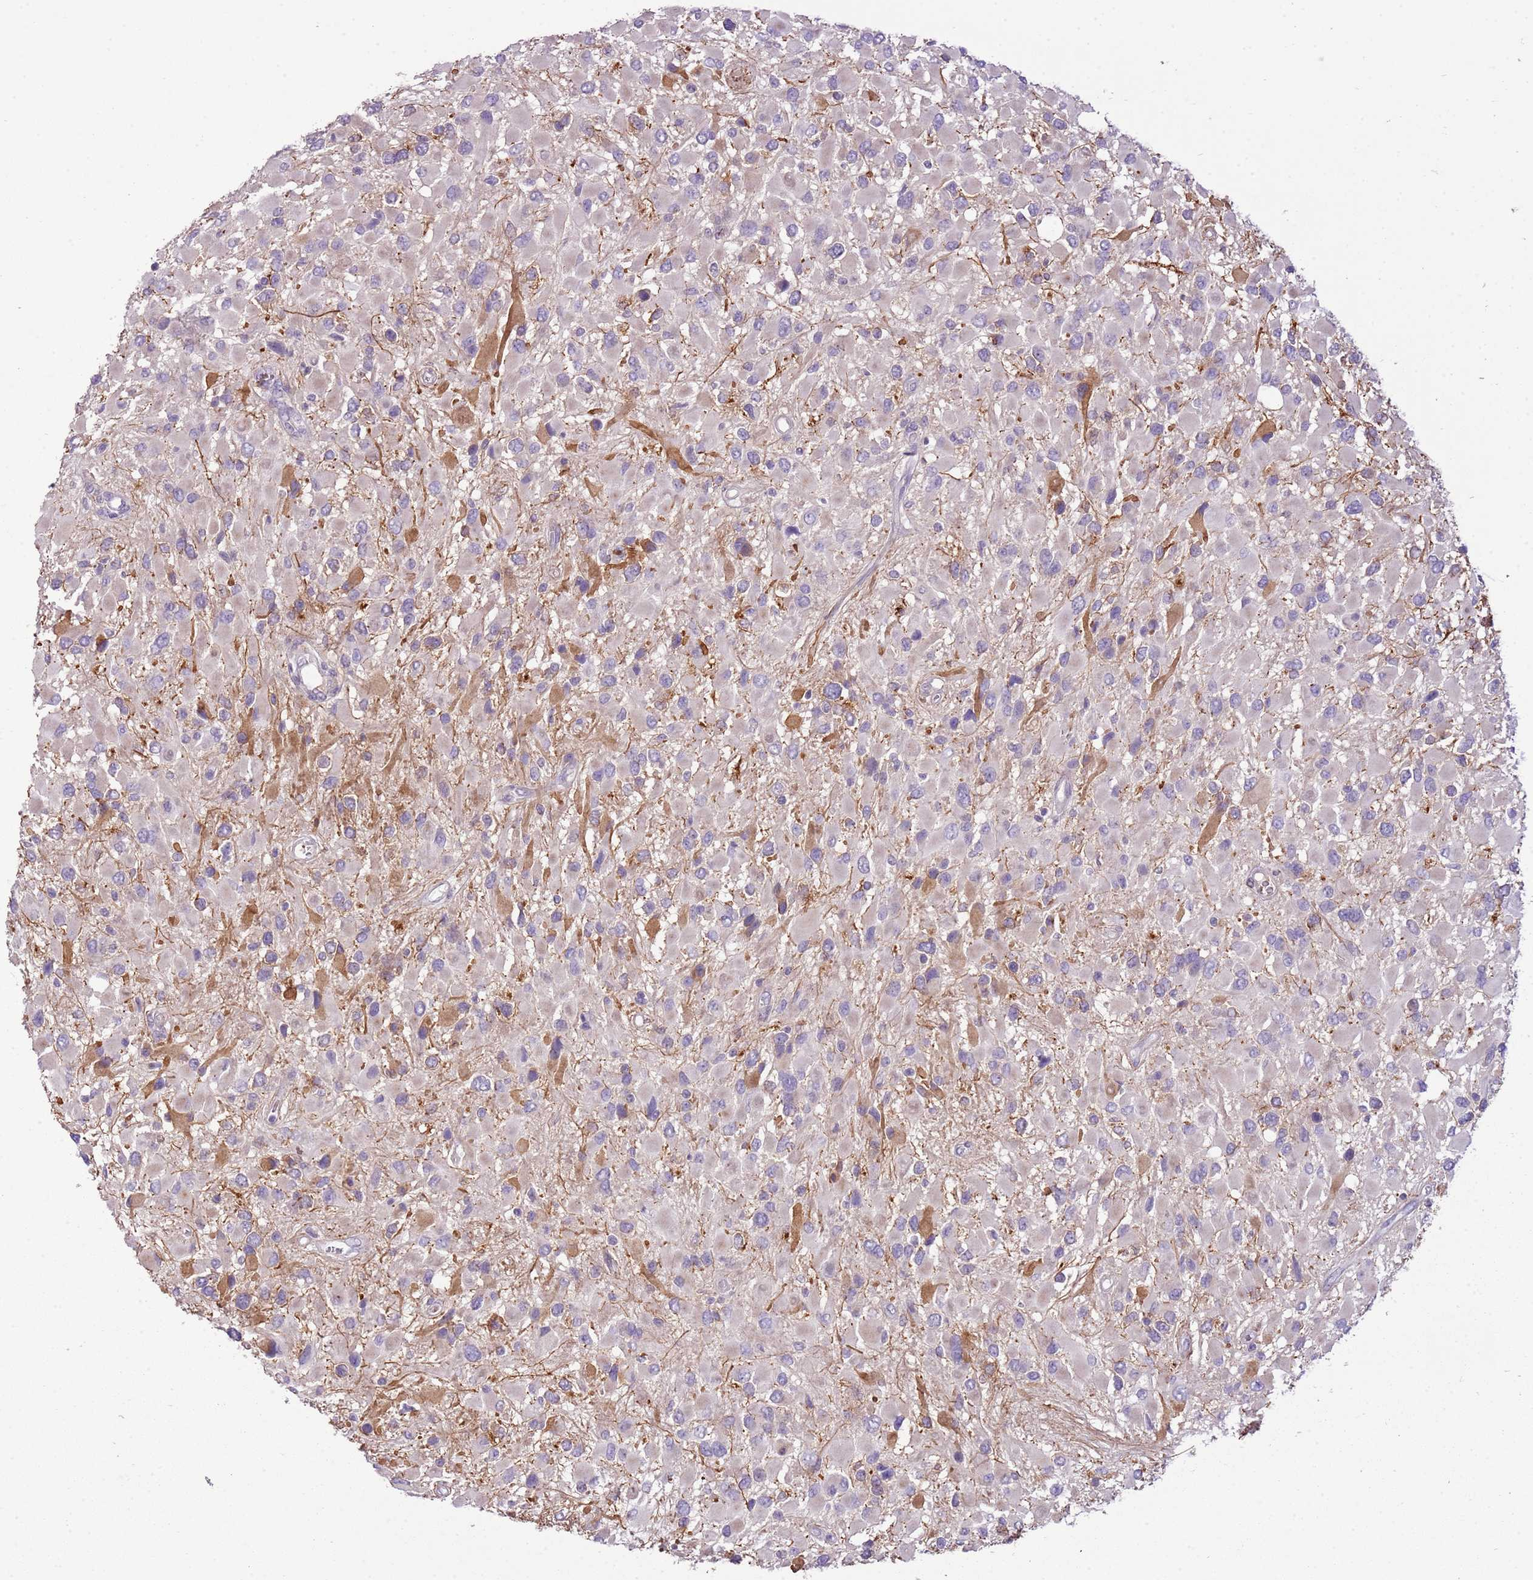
{"staining": {"intensity": "negative", "quantity": "none", "location": "none"}, "tissue": "glioma", "cell_type": "Tumor cells", "image_type": "cancer", "snomed": [{"axis": "morphology", "description": "Glioma, malignant, High grade"}, {"axis": "topography", "description": "Brain"}], "caption": "Glioma was stained to show a protein in brown. There is no significant positivity in tumor cells.", "gene": "SCAMP5", "patient": {"sex": "male", "age": 53}}